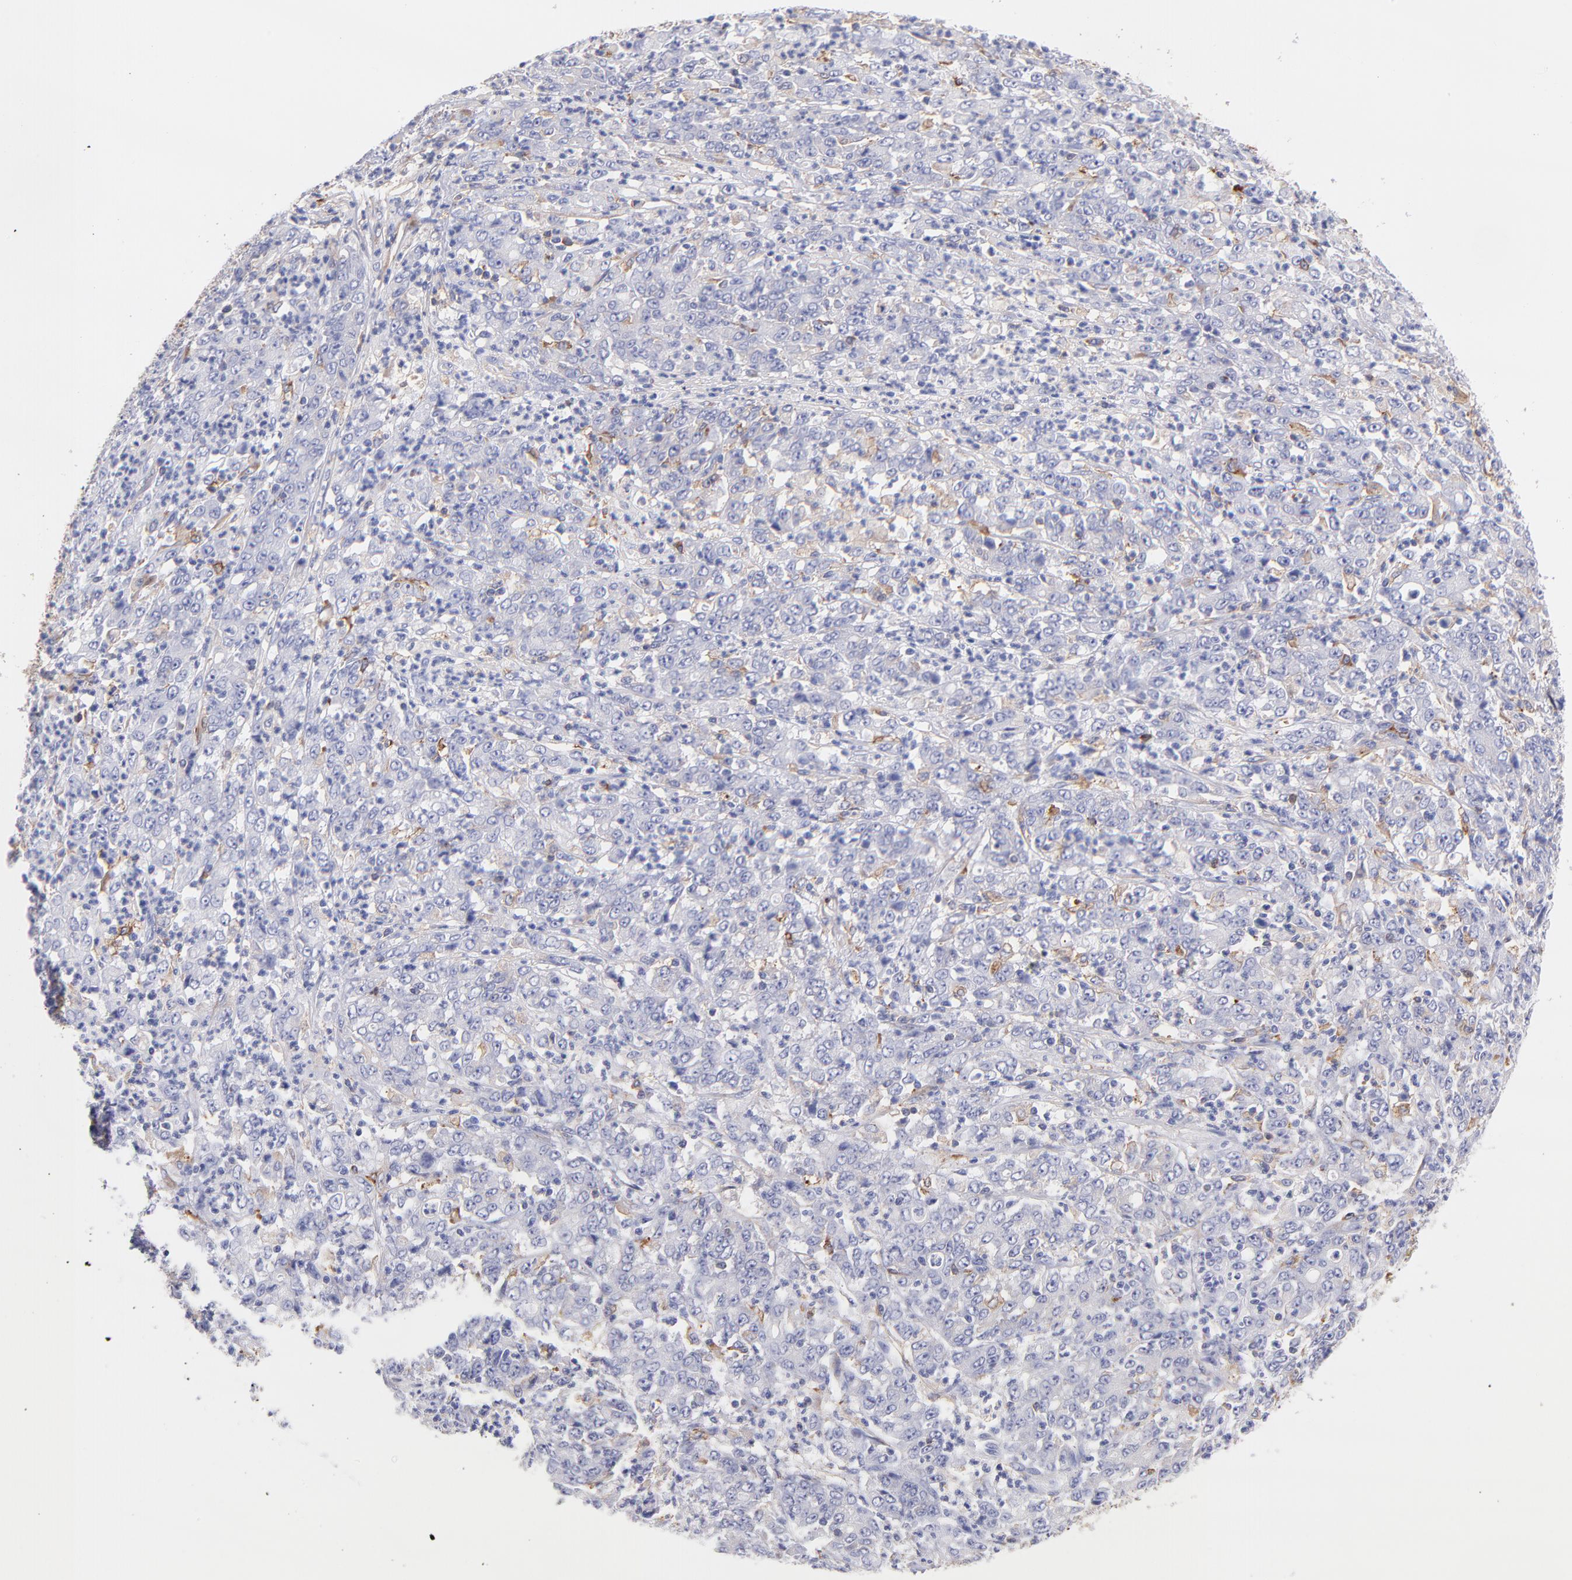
{"staining": {"intensity": "negative", "quantity": "none", "location": "none"}, "tissue": "stomach cancer", "cell_type": "Tumor cells", "image_type": "cancer", "snomed": [{"axis": "morphology", "description": "Adenocarcinoma, NOS"}, {"axis": "topography", "description": "Stomach, lower"}], "caption": "Tumor cells show no significant protein expression in stomach adenocarcinoma.", "gene": "PRKCA", "patient": {"sex": "female", "age": 71}}